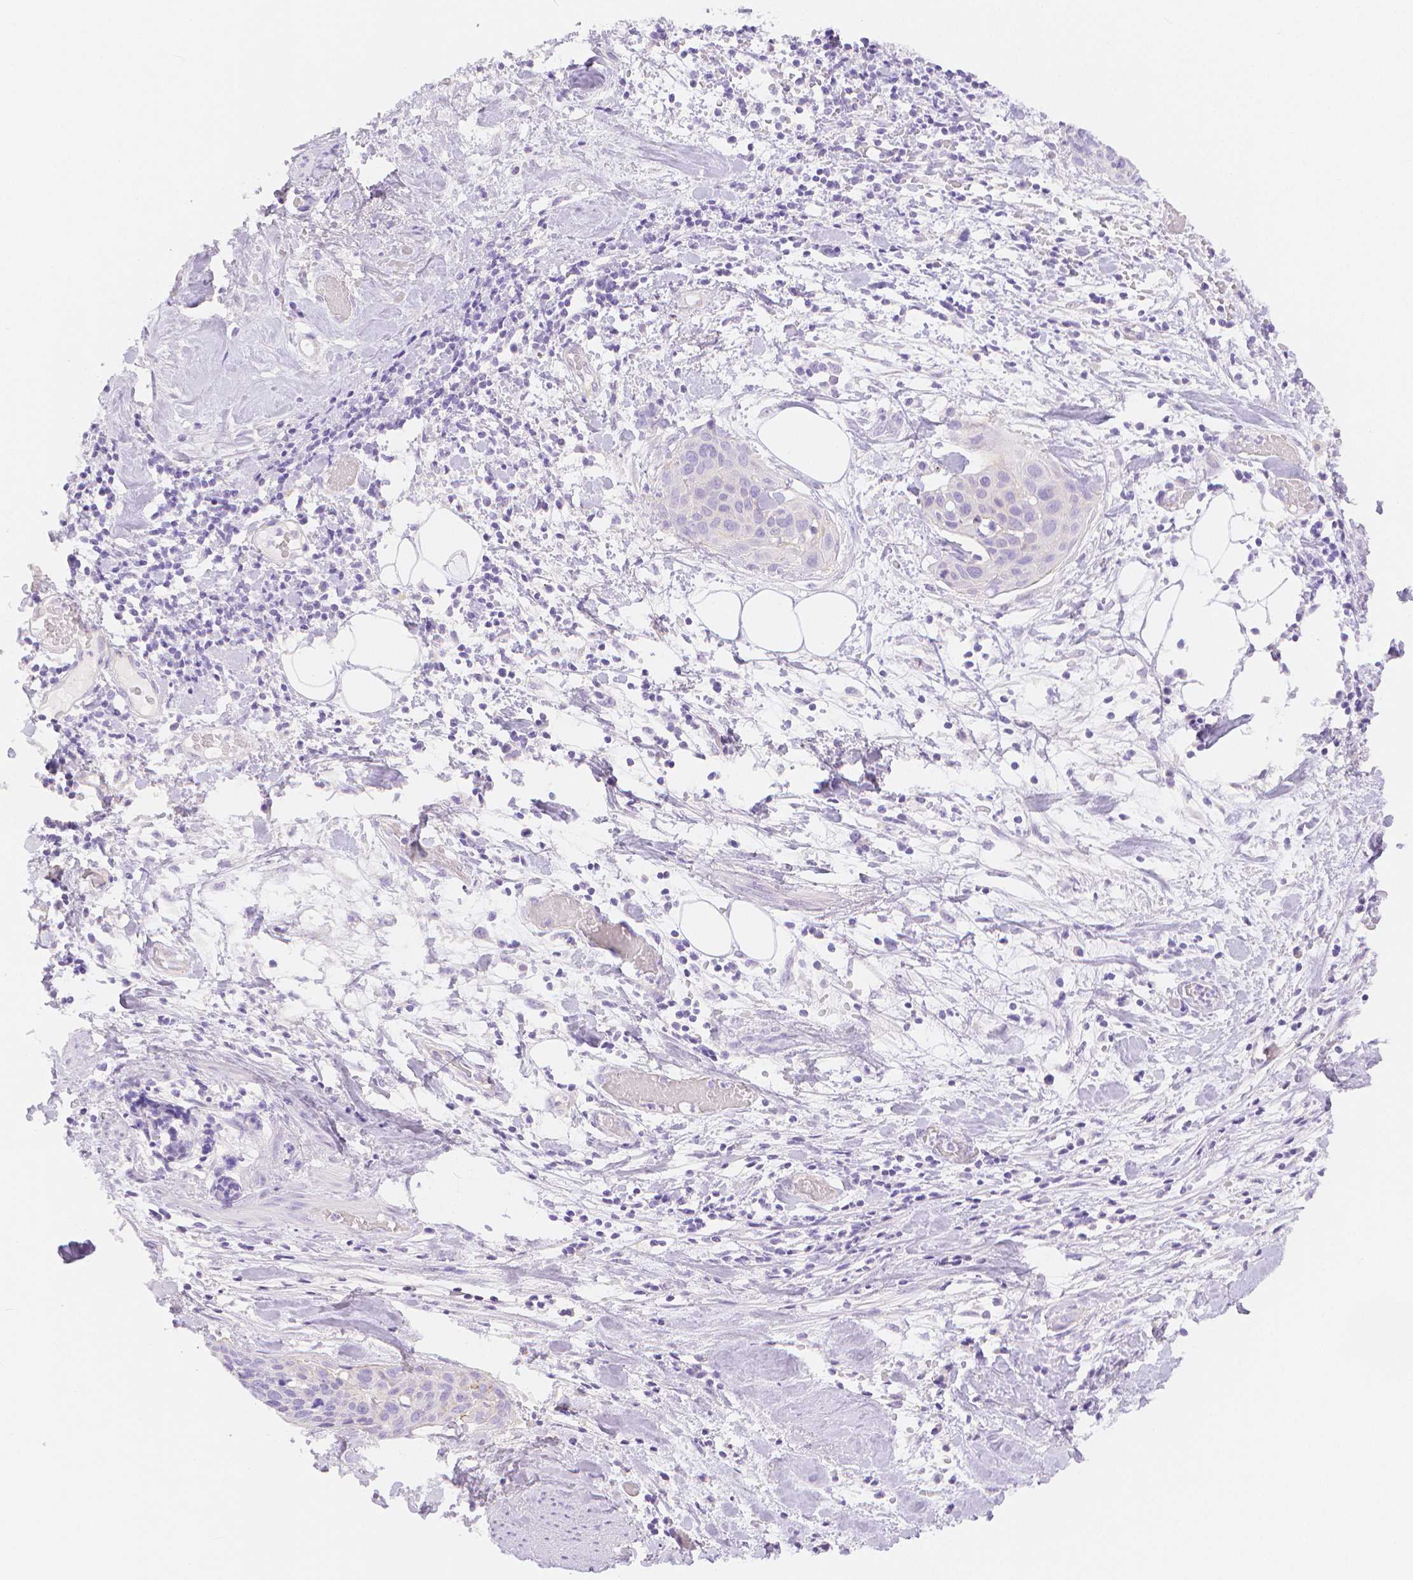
{"staining": {"intensity": "negative", "quantity": "none", "location": "none"}, "tissue": "cervical cancer", "cell_type": "Tumor cells", "image_type": "cancer", "snomed": [{"axis": "morphology", "description": "Squamous cell carcinoma, NOS"}, {"axis": "topography", "description": "Cervix"}], "caption": "Squamous cell carcinoma (cervical) was stained to show a protein in brown. There is no significant staining in tumor cells. (DAB IHC visualized using brightfield microscopy, high magnification).", "gene": "SLC27A5", "patient": {"sex": "female", "age": 39}}